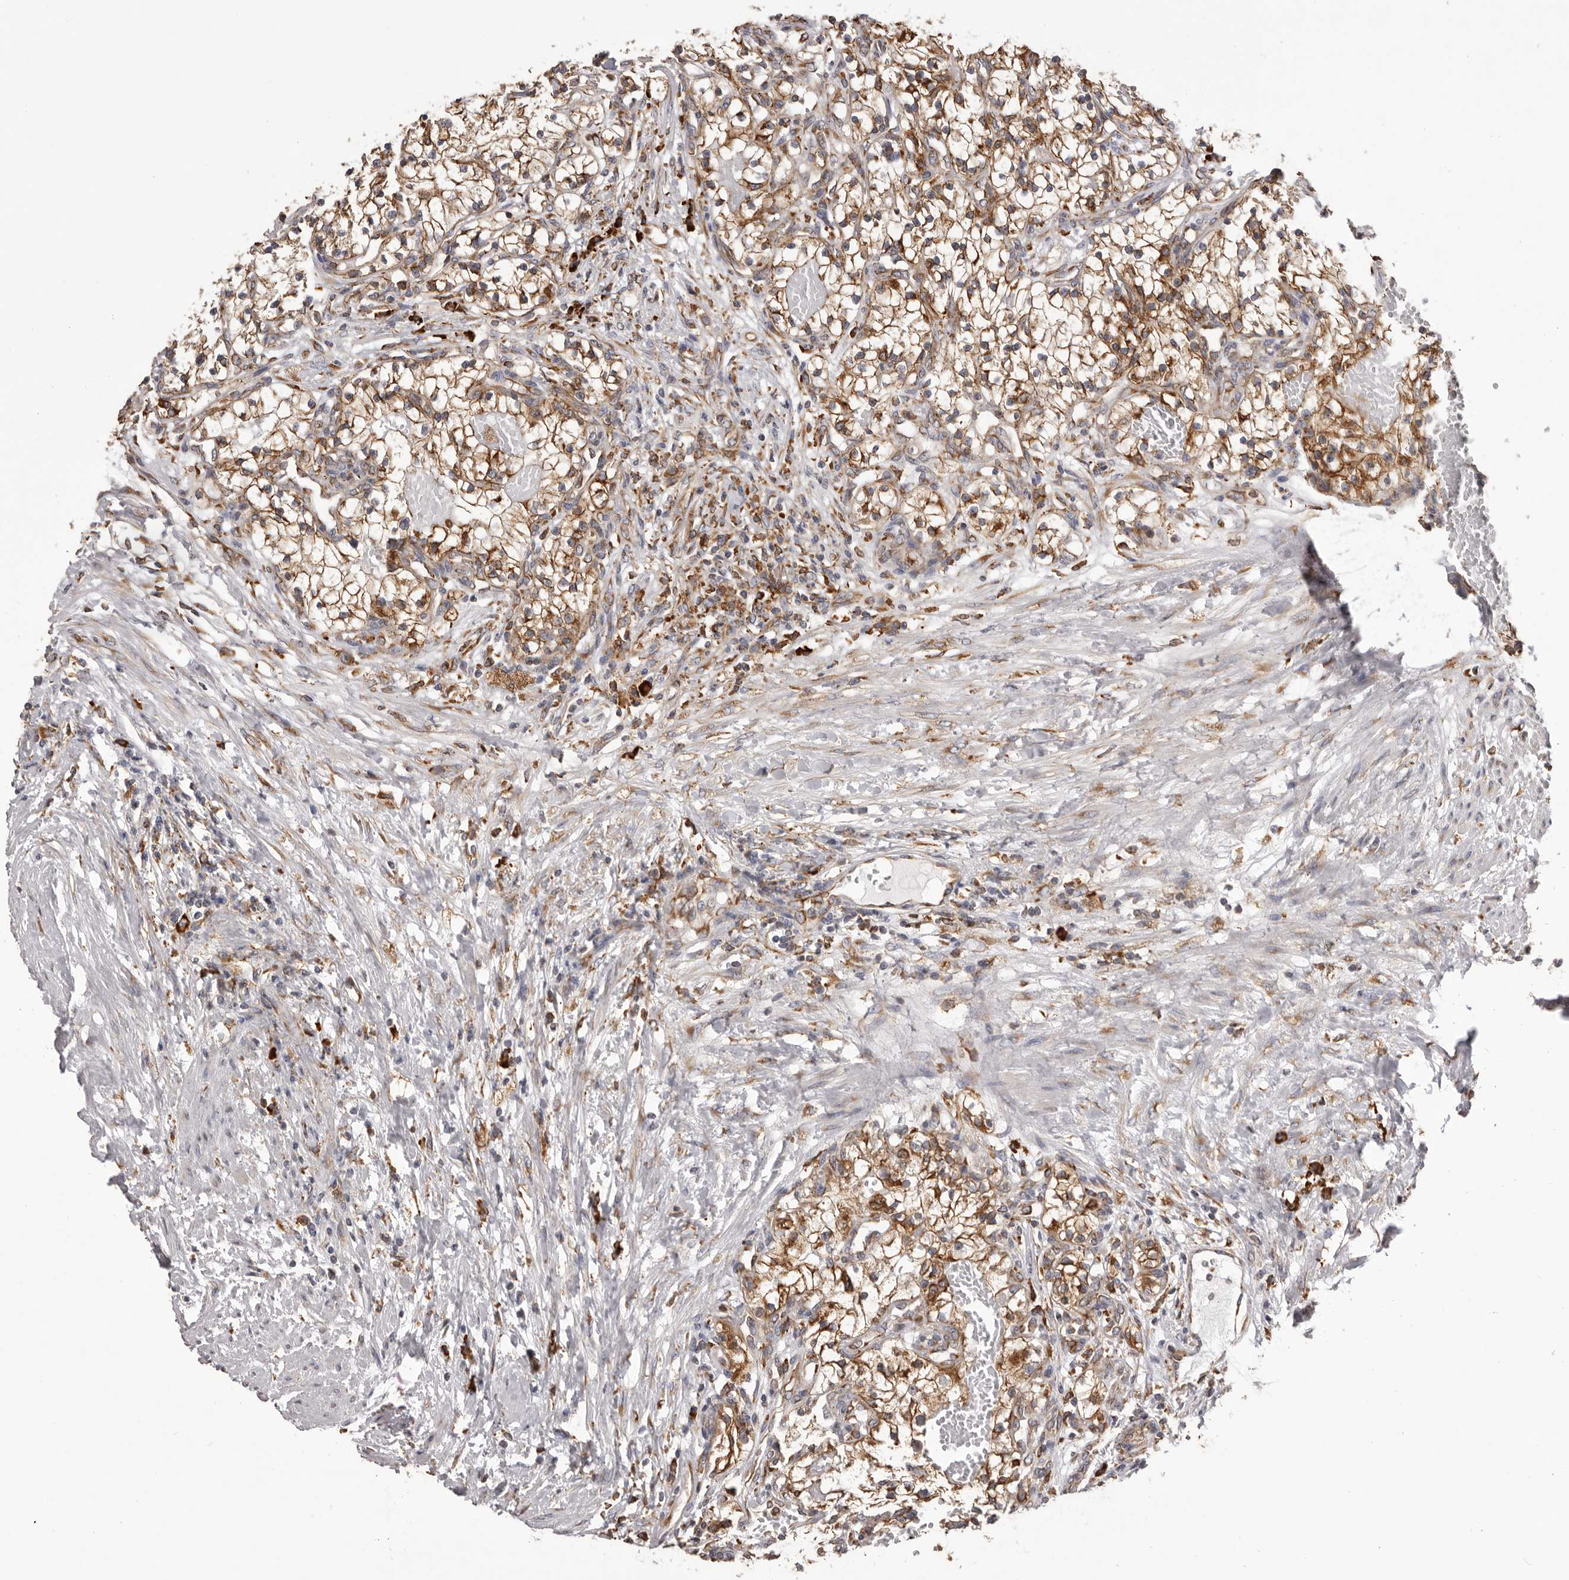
{"staining": {"intensity": "moderate", "quantity": ">75%", "location": "cytoplasmic/membranous"}, "tissue": "renal cancer", "cell_type": "Tumor cells", "image_type": "cancer", "snomed": [{"axis": "morphology", "description": "Normal tissue, NOS"}, {"axis": "morphology", "description": "Adenocarcinoma, NOS"}, {"axis": "topography", "description": "Kidney"}], "caption": "Immunohistochemical staining of human adenocarcinoma (renal) demonstrates medium levels of moderate cytoplasmic/membranous positivity in approximately >75% of tumor cells.", "gene": "QRSL1", "patient": {"sex": "male", "age": 68}}